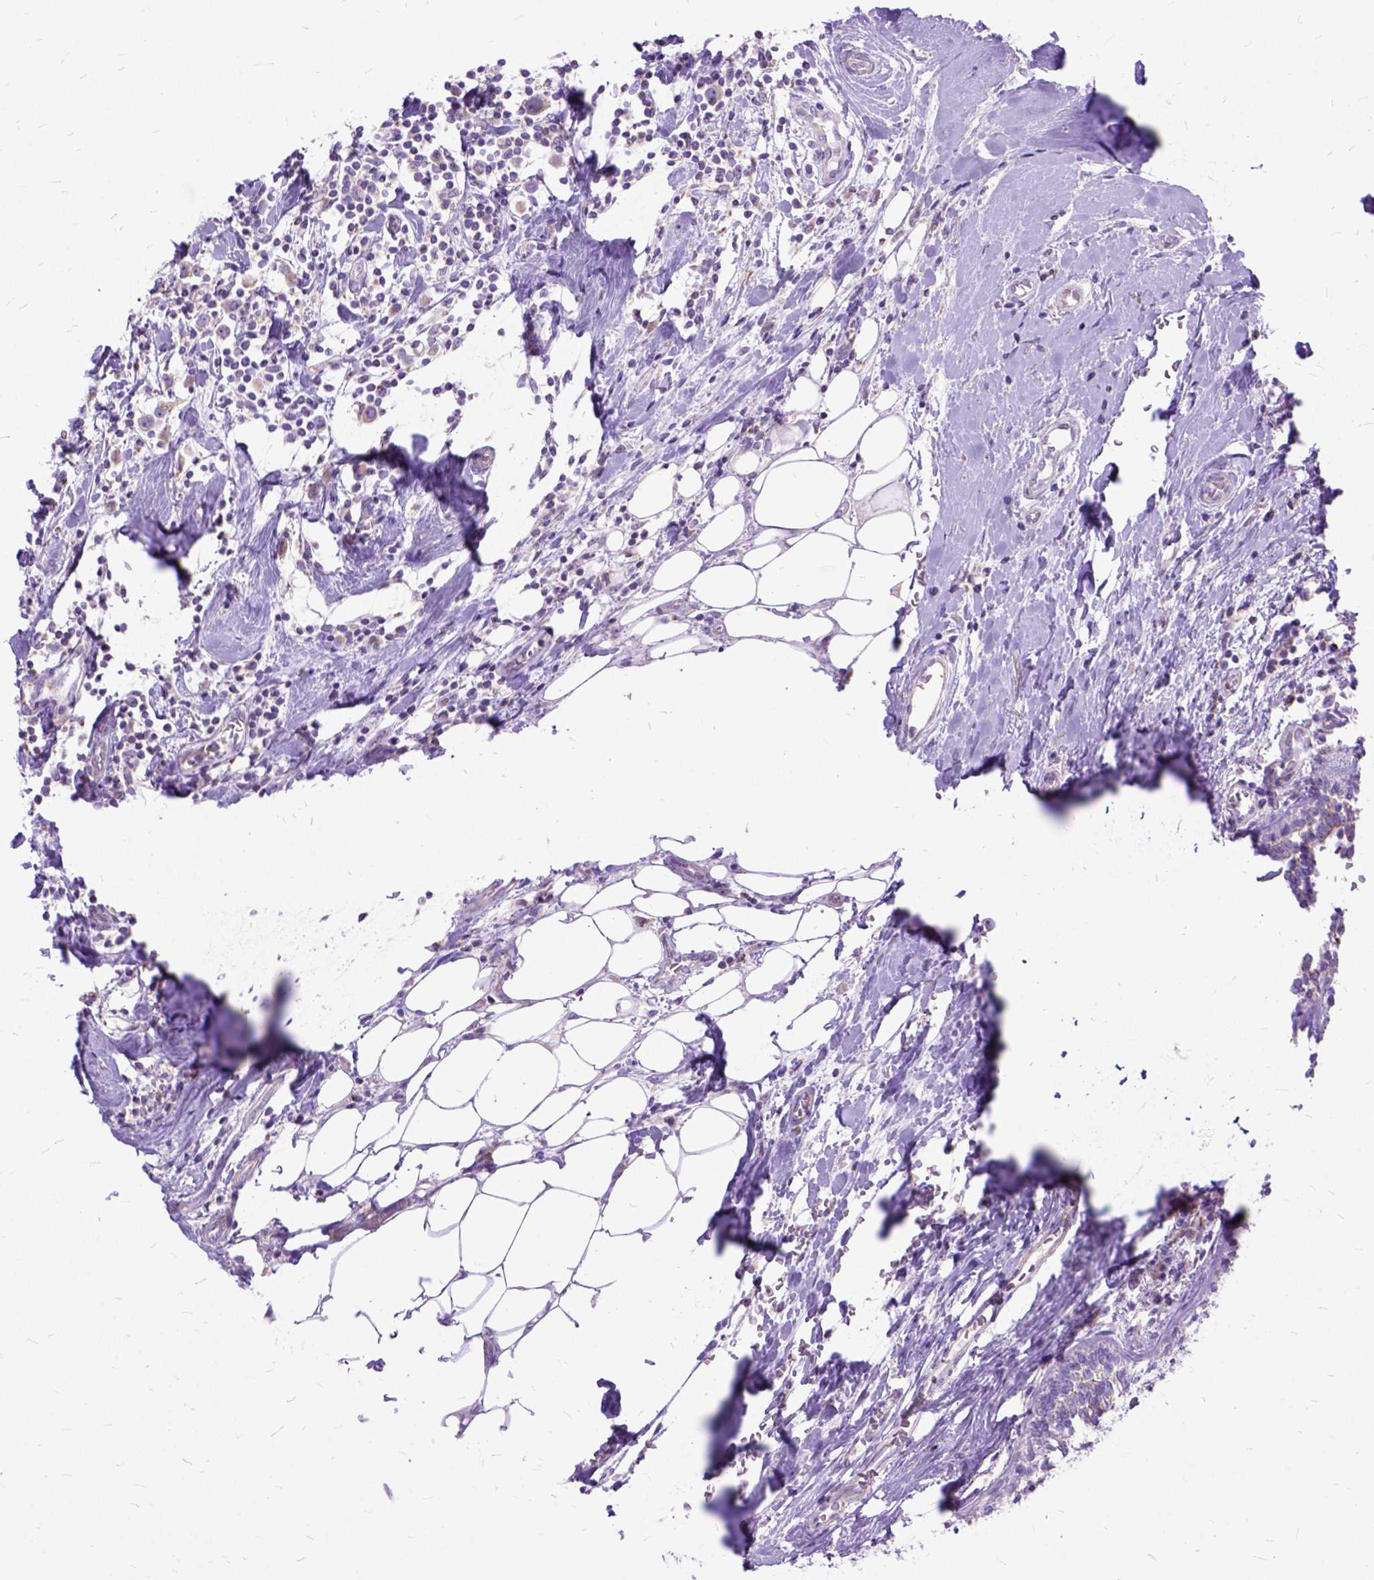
{"staining": {"intensity": "weak", "quantity": ">75%", "location": "cytoplasmic/membranous"}, "tissue": "breast cancer", "cell_type": "Tumor cells", "image_type": "cancer", "snomed": [{"axis": "morphology", "description": "Duct carcinoma"}, {"axis": "topography", "description": "Breast"}], "caption": "Immunohistochemical staining of infiltrating ductal carcinoma (breast) reveals low levels of weak cytoplasmic/membranous protein staining in approximately >75% of tumor cells. (DAB (3,3'-diaminobenzidine) IHC, brown staining for protein, blue staining for nuclei).", "gene": "CTAG2", "patient": {"sex": "female", "age": 61}}